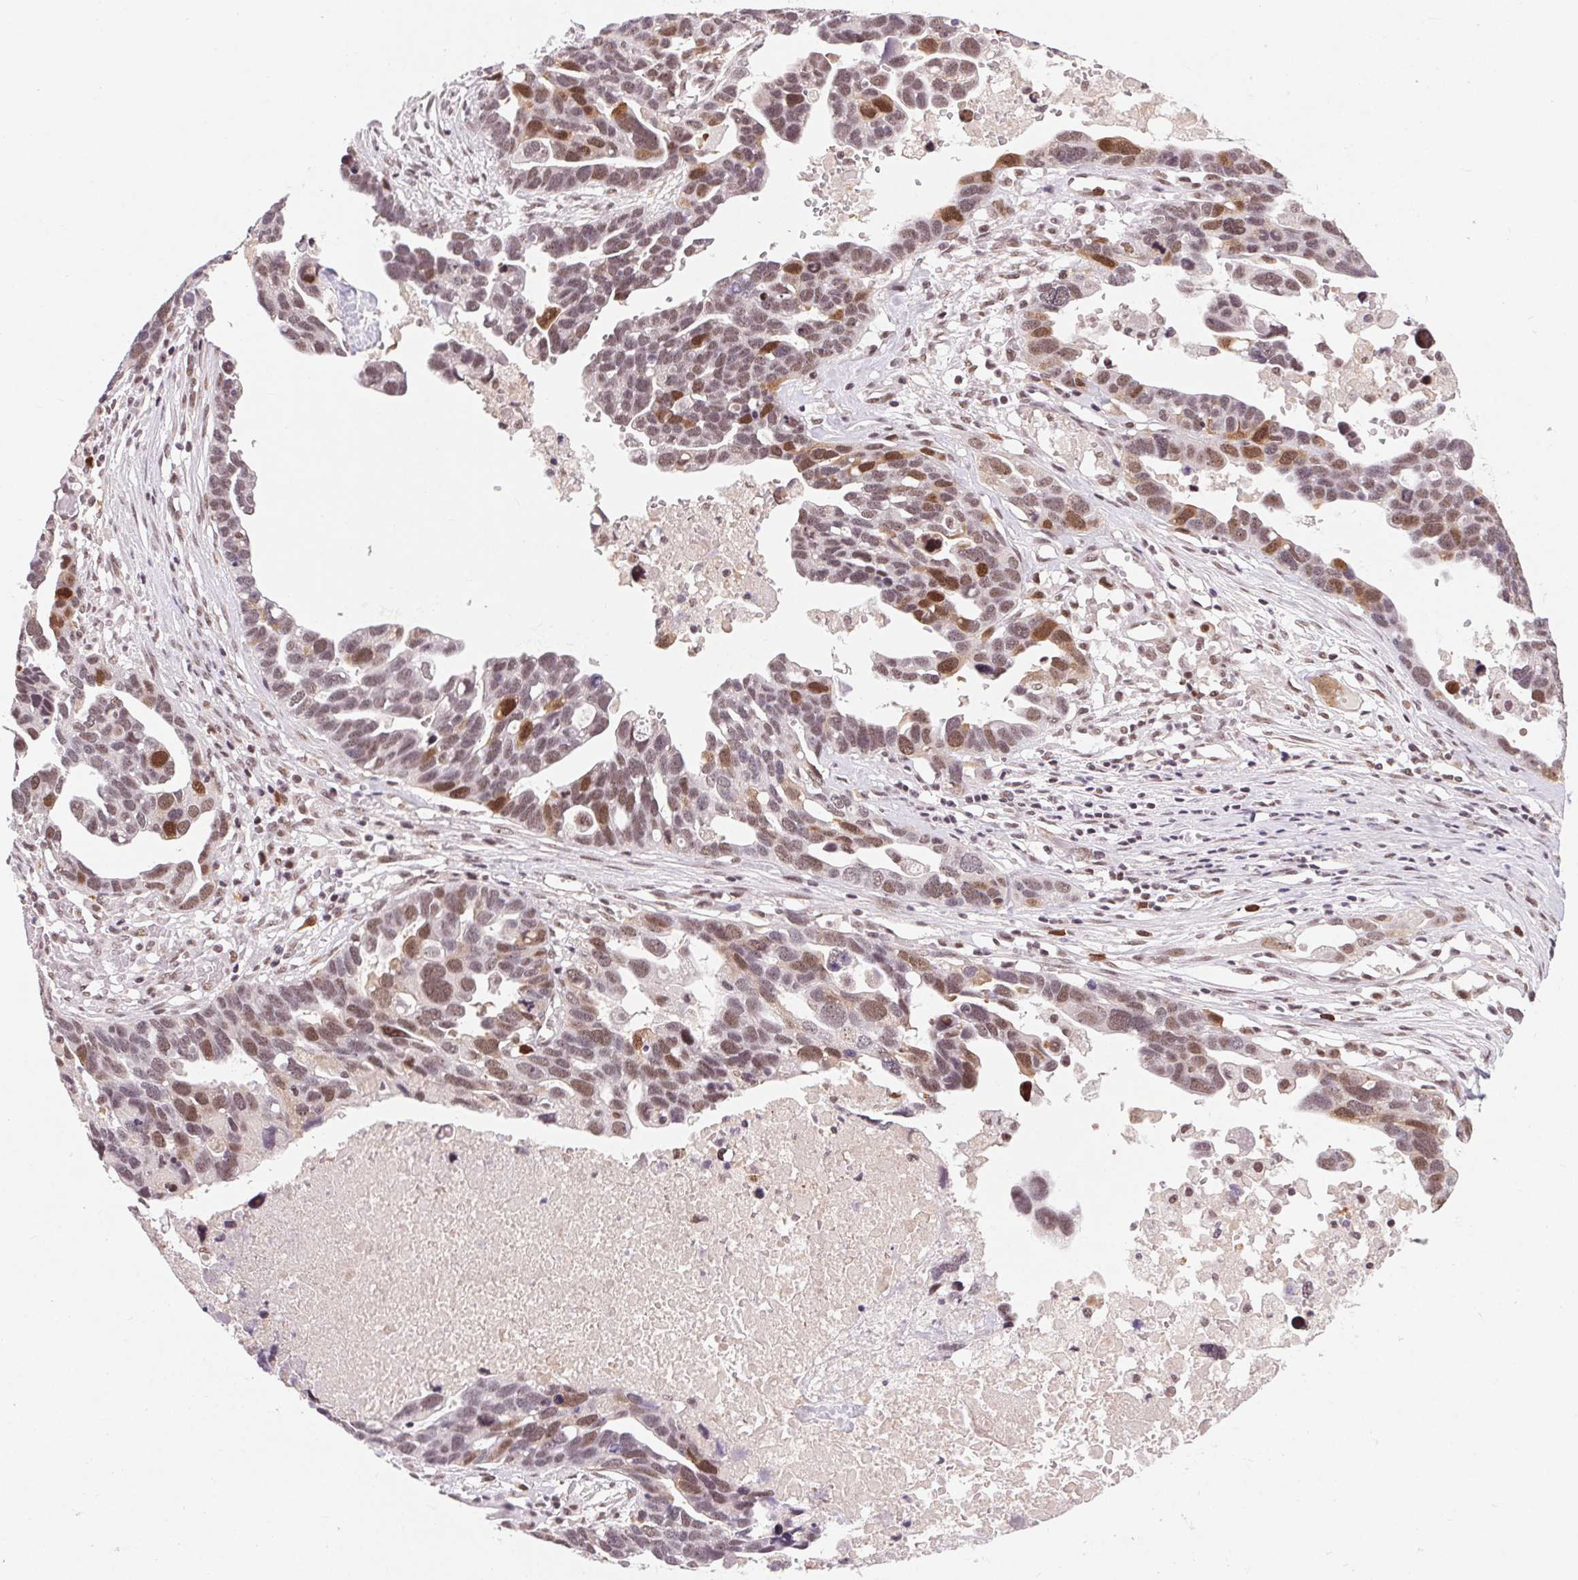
{"staining": {"intensity": "moderate", "quantity": ">75%", "location": "nuclear"}, "tissue": "ovarian cancer", "cell_type": "Tumor cells", "image_type": "cancer", "snomed": [{"axis": "morphology", "description": "Cystadenocarcinoma, serous, NOS"}, {"axis": "topography", "description": "Ovary"}], "caption": "Approximately >75% of tumor cells in ovarian cancer (serous cystadenocarcinoma) reveal moderate nuclear protein positivity as visualized by brown immunohistochemical staining.", "gene": "CD2BP2", "patient": {"sex": "female", "age": 54}}